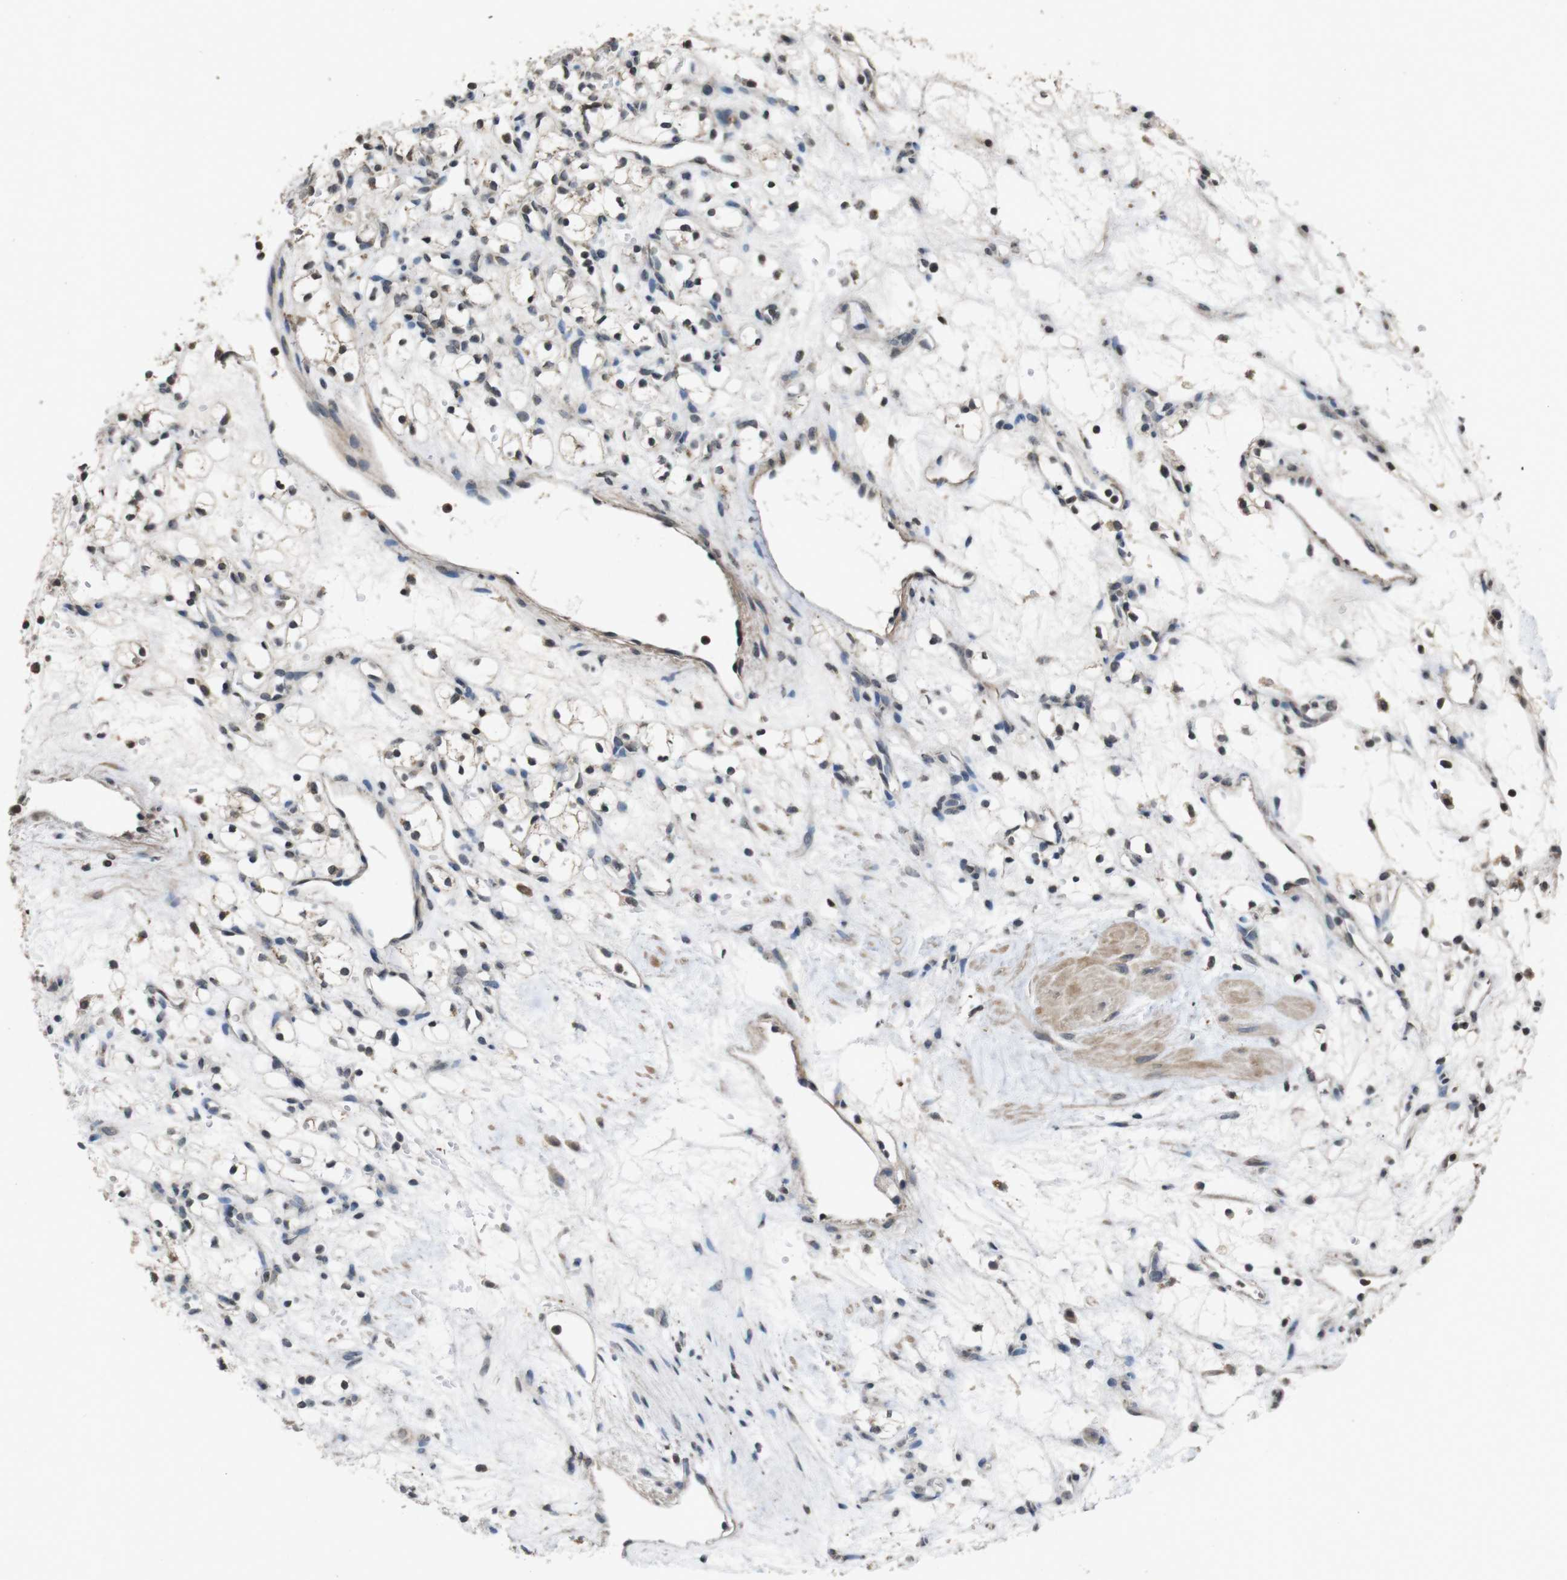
{"staining": {"intensity": "weak", "quantity": "25%-75%", "location": "nuclear"}, "tissue": "renal cancer", "cell_type": "Tumor cells", "image_type": "cancer", "snomed": [{"axis": "morphology", "description": "Adenocarcinoma, NOS"}, {"axis": "topography", "description": "Kidney"}], "caption": "Protein staining displays weak nuclear expression in about 25%-75% of tumor cells in adenocarcinoma (renal).", "gene": "SORL1", "patient": {"sex": "female", "age": 60}}